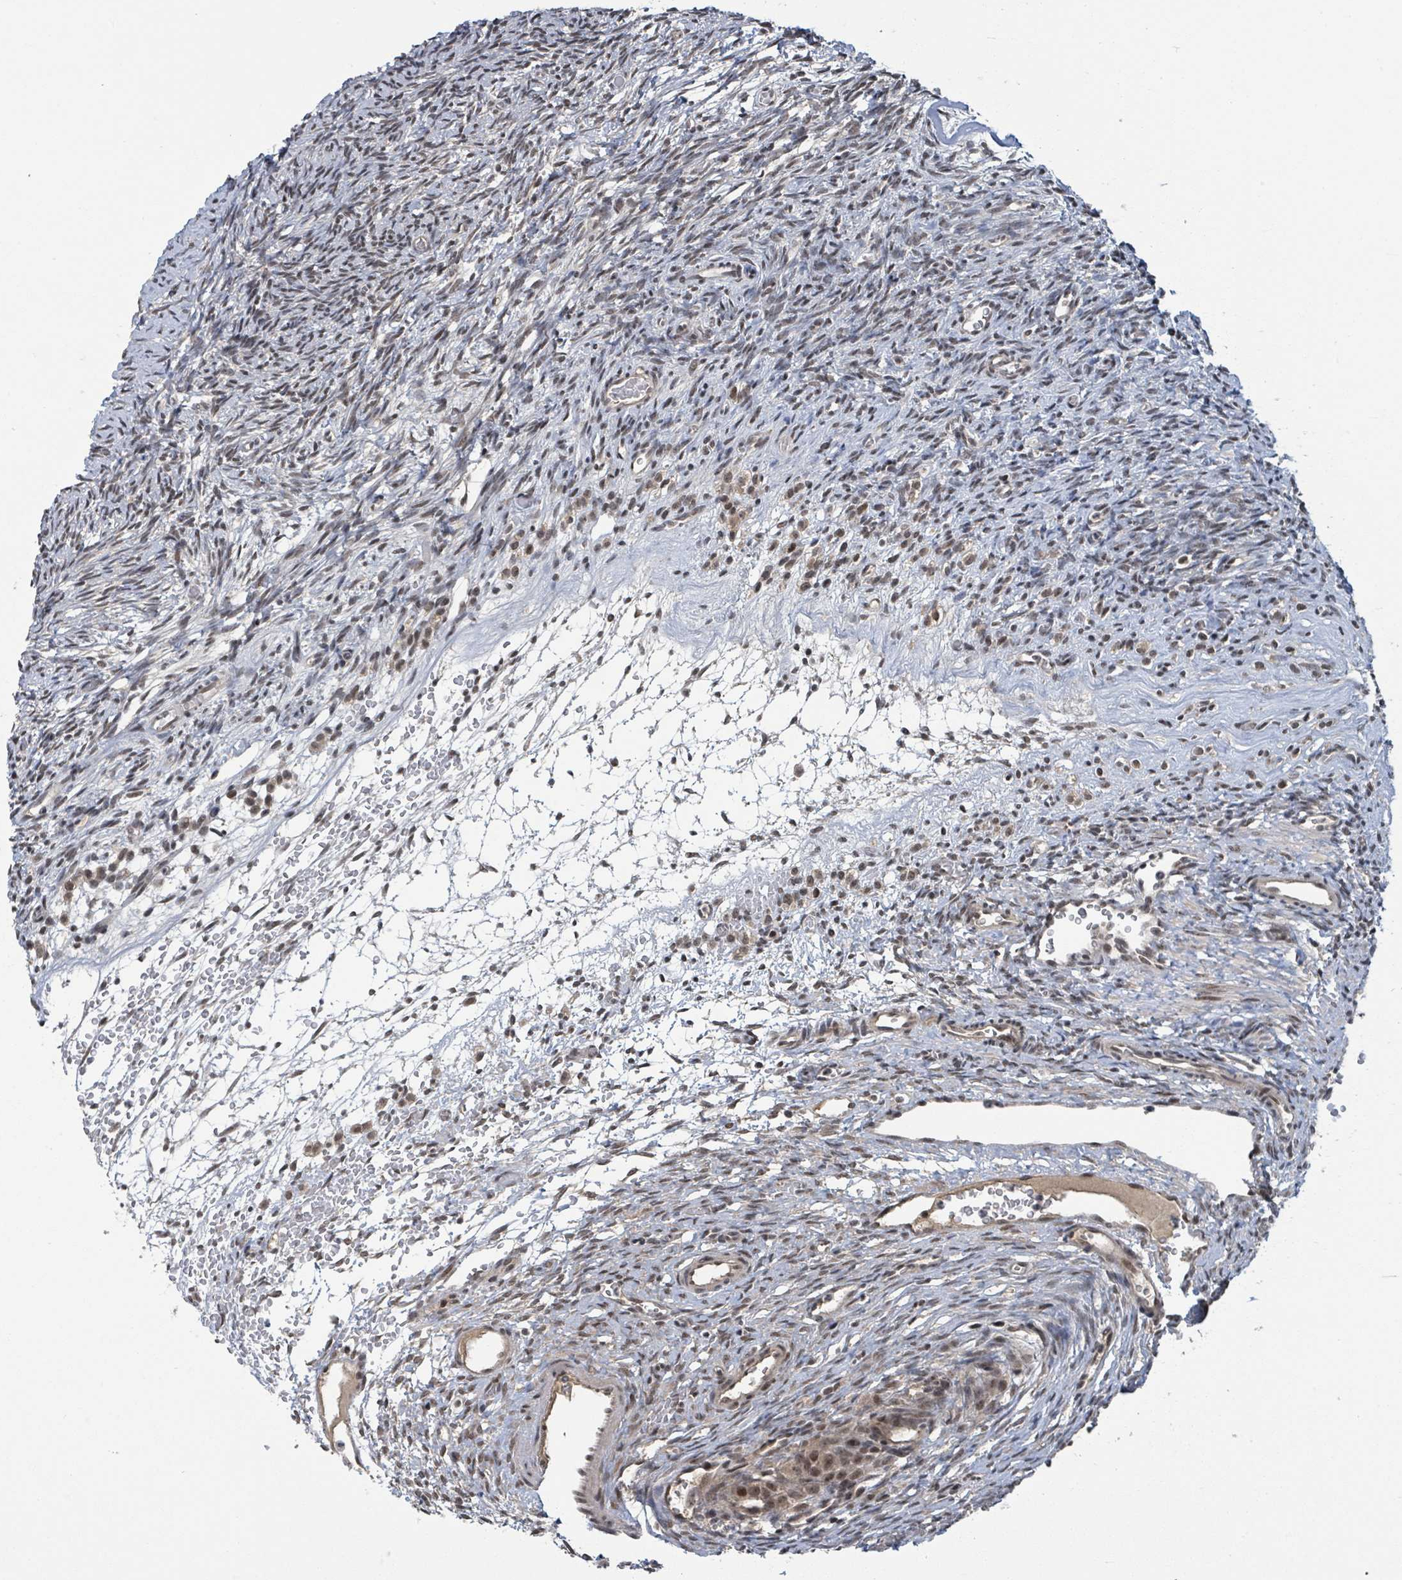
{"staining": {"intensity": "weak", "quantity": "25%-75%", "location": "nuclear"}, "tissue": "ovary", "cell_type": "Ovarian stroma cells", "image_type": "normal", "snomed": [{"axis": "morphology", "description": "Normal tissue, NOS"}, {"axis": "topography", "description": "Ovary"}], "caption": "A photomicrograph of ovary stained for a protein exhibits weak nuclear brown staining in ovarian stroma cells. (IHC, brightfield microscopy, high magnification).", "gene": "ZBTB14", "patient": {"sex": "female", "age": 39}}